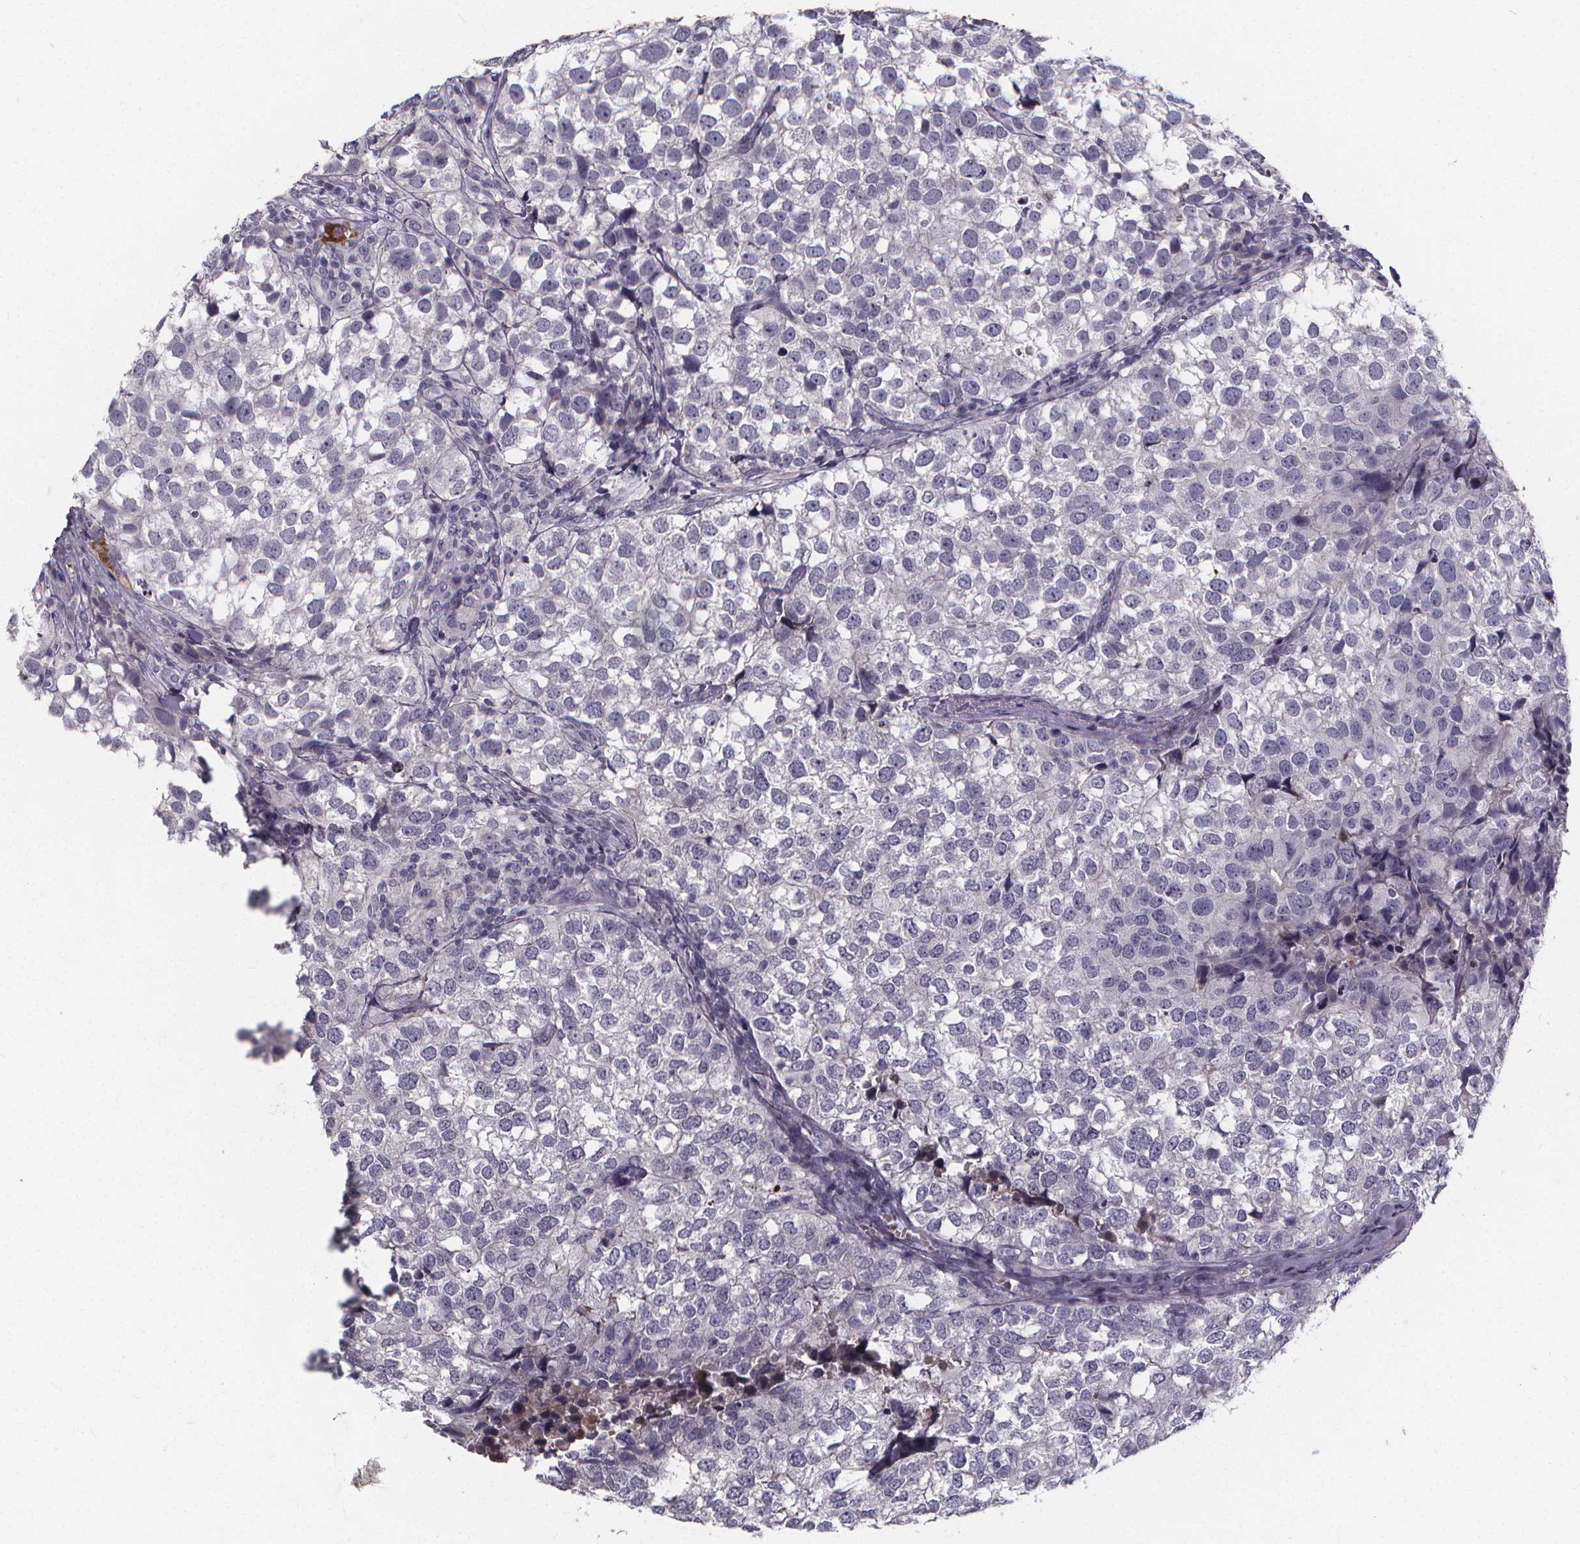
{"staining": {"intensity": "negative", "quantity": "none", "location": "none"}, "tissue": "breast cancer", "cell_type": "Tumor cells", "image_type": "cancer", "snomed": [{"axis": "morphology", "description": "Duct carcinoma"}, {"axis": "topography", "description": "Breast"}], "caption": "Tumor cells are negative for brown protein staining in breast infiltrating ductal carcinoma.", "gene": "AGT", "patient": {"sex": "female", "age": 30}}